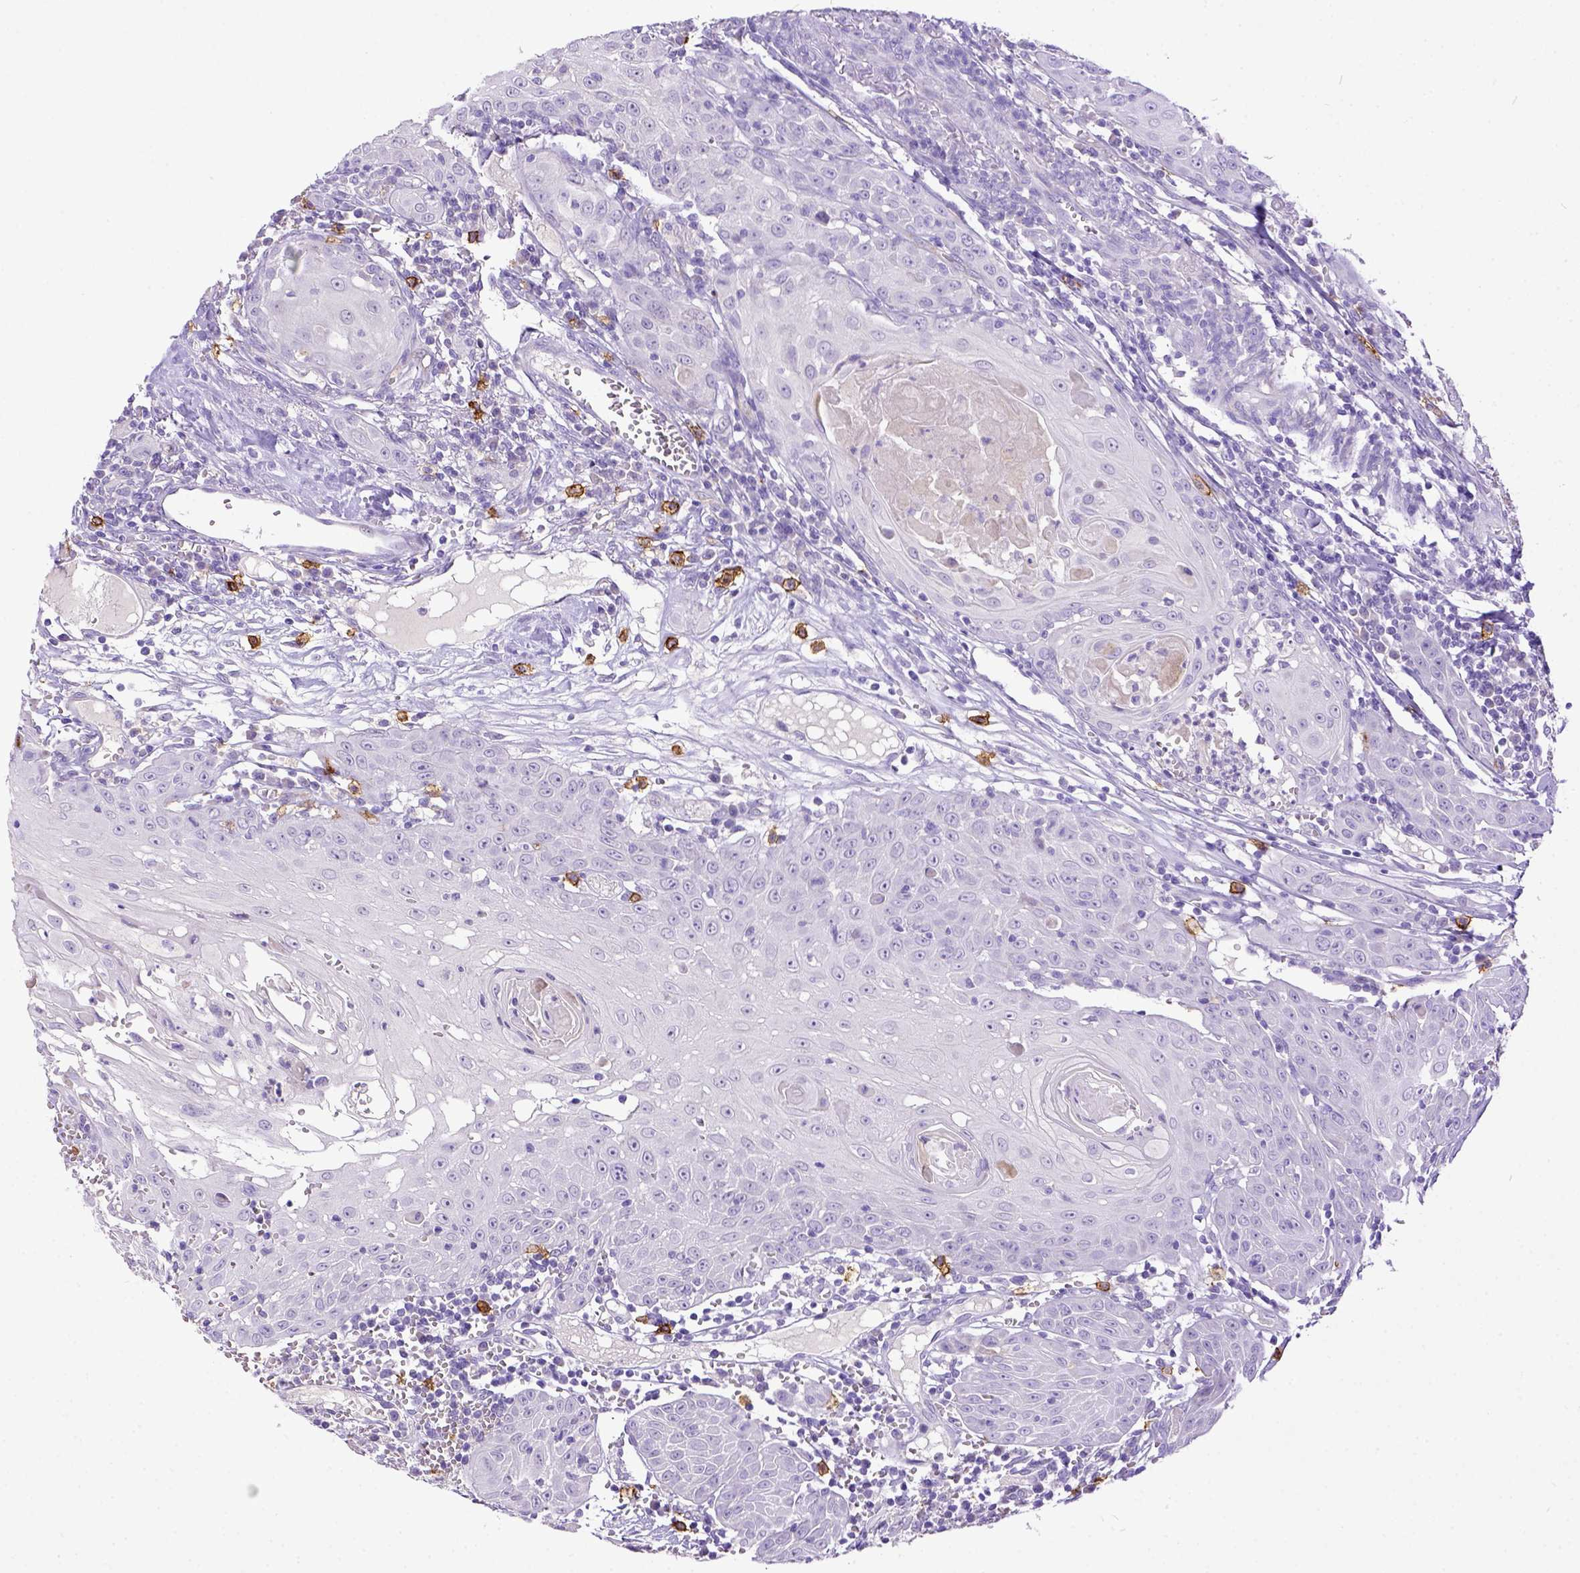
{"staining": {"intensity": "negative", "quantity": "none", "location": "none"}, "tissue": "head and neck cancer", "cell_type": "Tumor cells", "image_type": "cancer", "snomed": [{"axis": "morphology", "description": "Squamous cell carcinoma, NOS"}, {"axis": "topography", "description": "Head-Neck"}], "caption": "Squamous cell carcinoma (head and neck) was stained to show a protein in brown. There is no significant positivity in tumor cells. (DAB (3,3'-diaminobenzidine) immunohistochemistry with hematoxylin counter stain).", "gene": "KIT", "patient": {"sex": "female", "age": 80}}